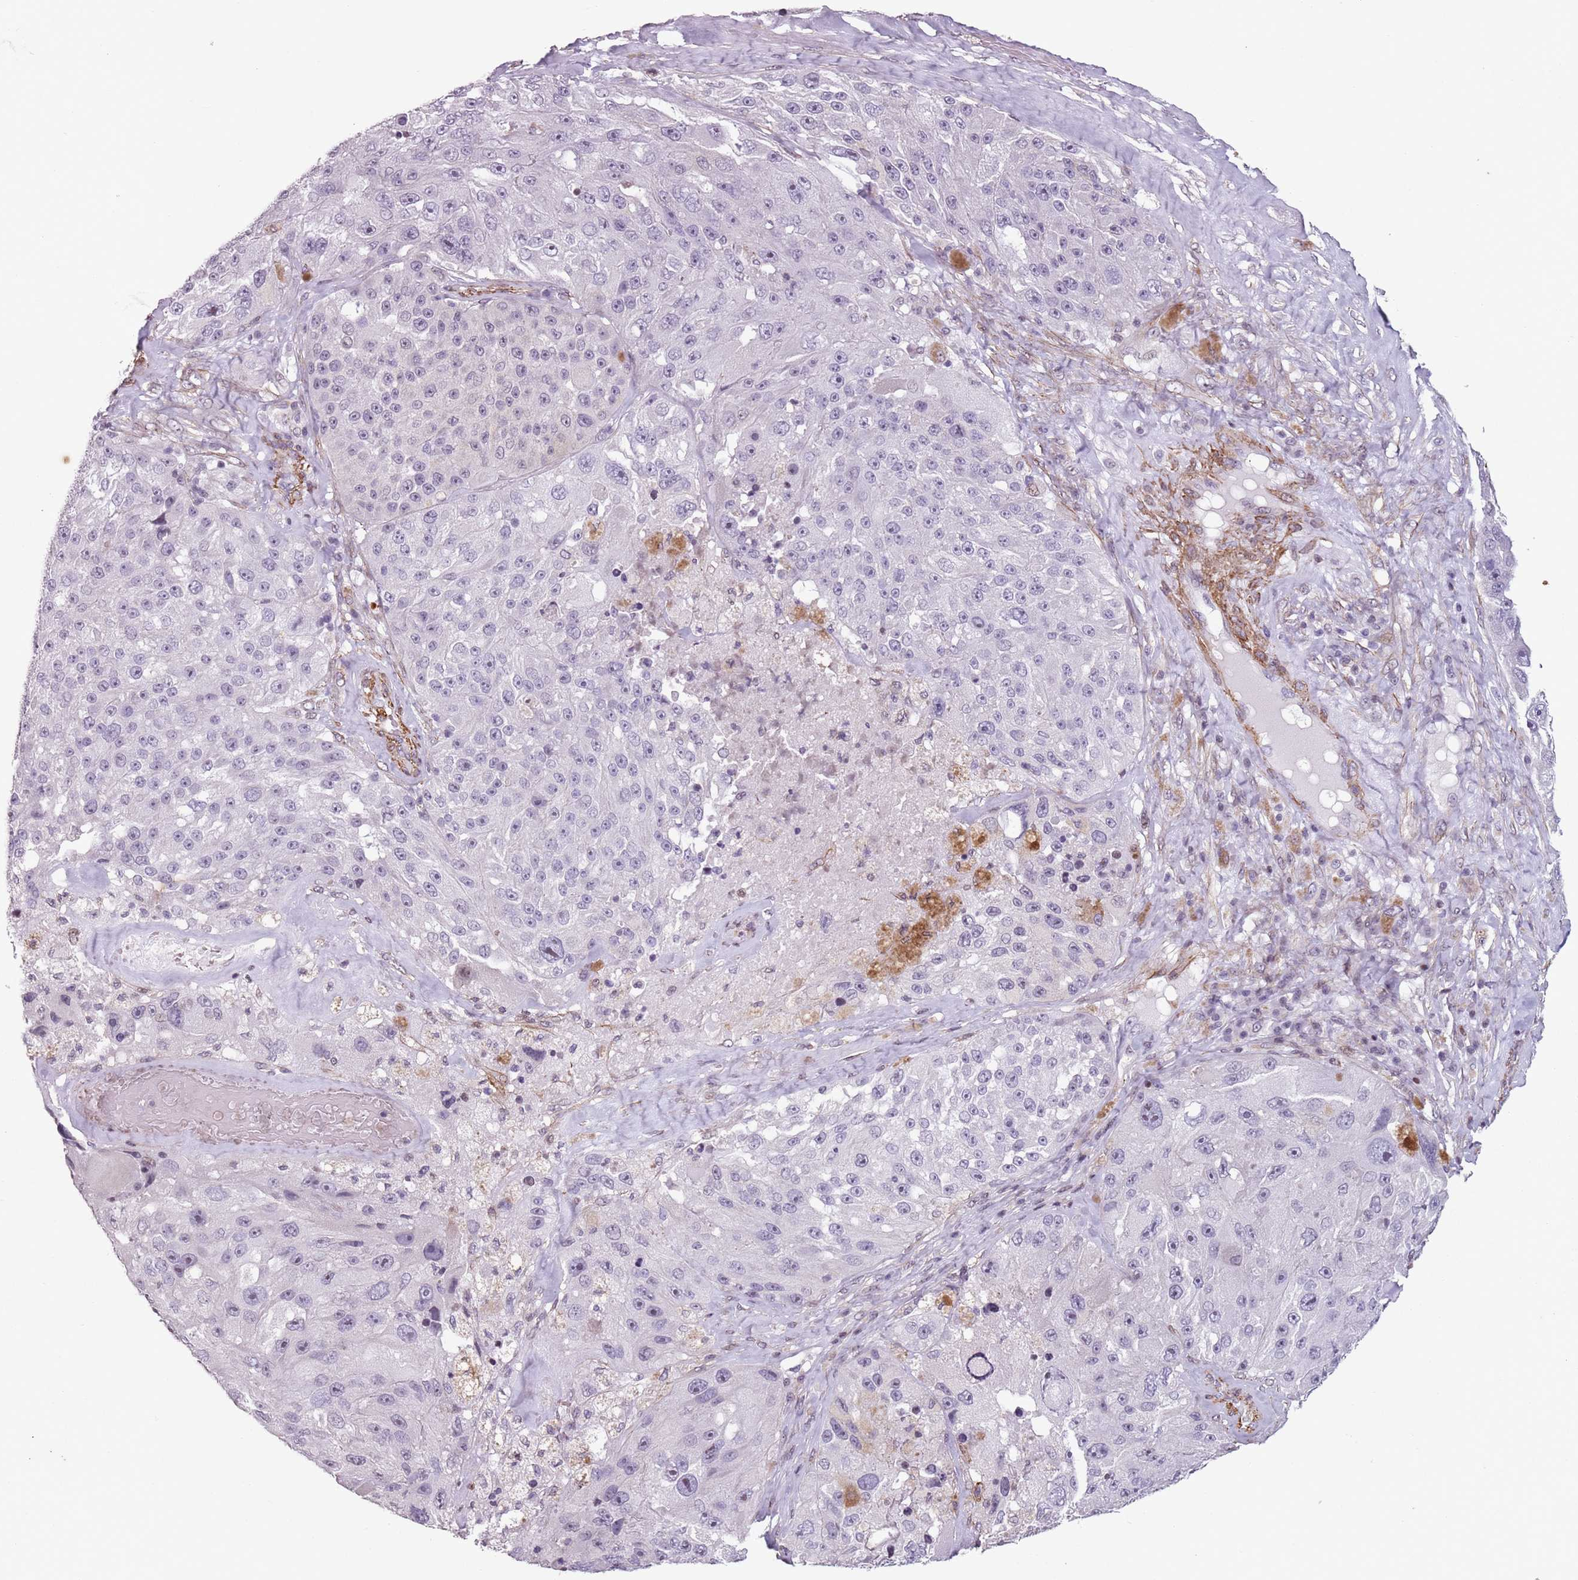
{"staining": {"intensity": "moderate", "quantity": "<25%", "location": "nuclear"}, "tissue": "melanoma", "cell_type": "Tumor cells", "image_type": "cancer", "snomed": [{"axis": "morphology", "description": "Malignant melanoma, Metastatic site"}, {"axis": "topography", "description": "Lymph node"}], "caption": "Moderate nuclear staining for a protein is identified in approximately <25% of tumor cells of malignant melanoma (metastatic site) using IHC.", "gene": "TMC4", "patient": {"sex": "male", "age": 62}}